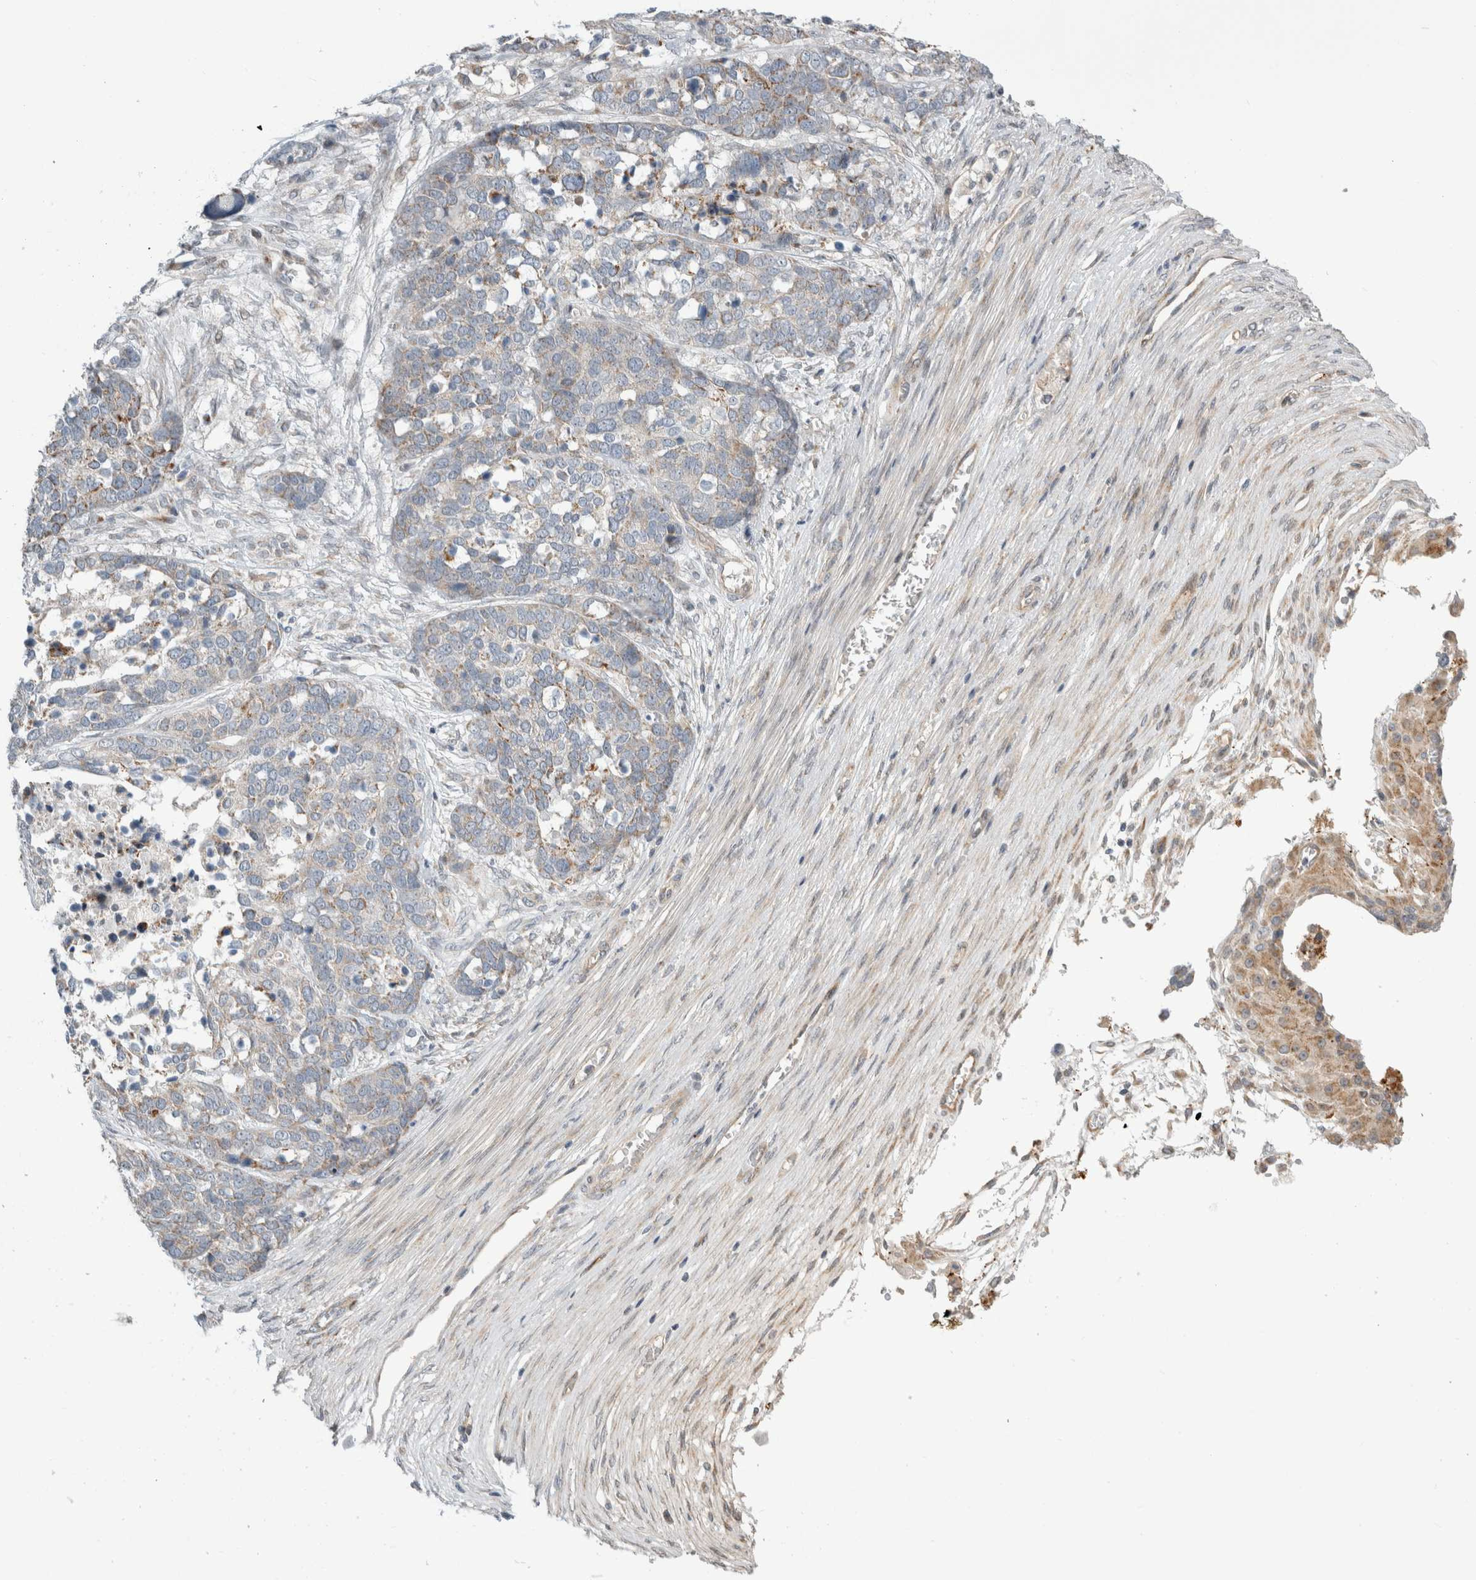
{"staining": {"intensity": "weak", "quantity": "<25%", "location": "cytoplasmic/membranous"}, "tissue": "ovarian cancer", "cell_type": "Tumor cells", "image_type": "cancer", "snomed": [{"axis": "morphology", "description": "Cystadenocarcinoma, serous, NOS"}, {"axis": "topography", "description": "Ovary"}], "caption": "High power microscopy histopathology image of an immunohistochemistry photomicrograph of ovarian serous cystadenocarcinoma, revealing no significant positivity in tumor cells.", "gene": "KPNA5", "patient": {"sex": "female", "age": 44}}